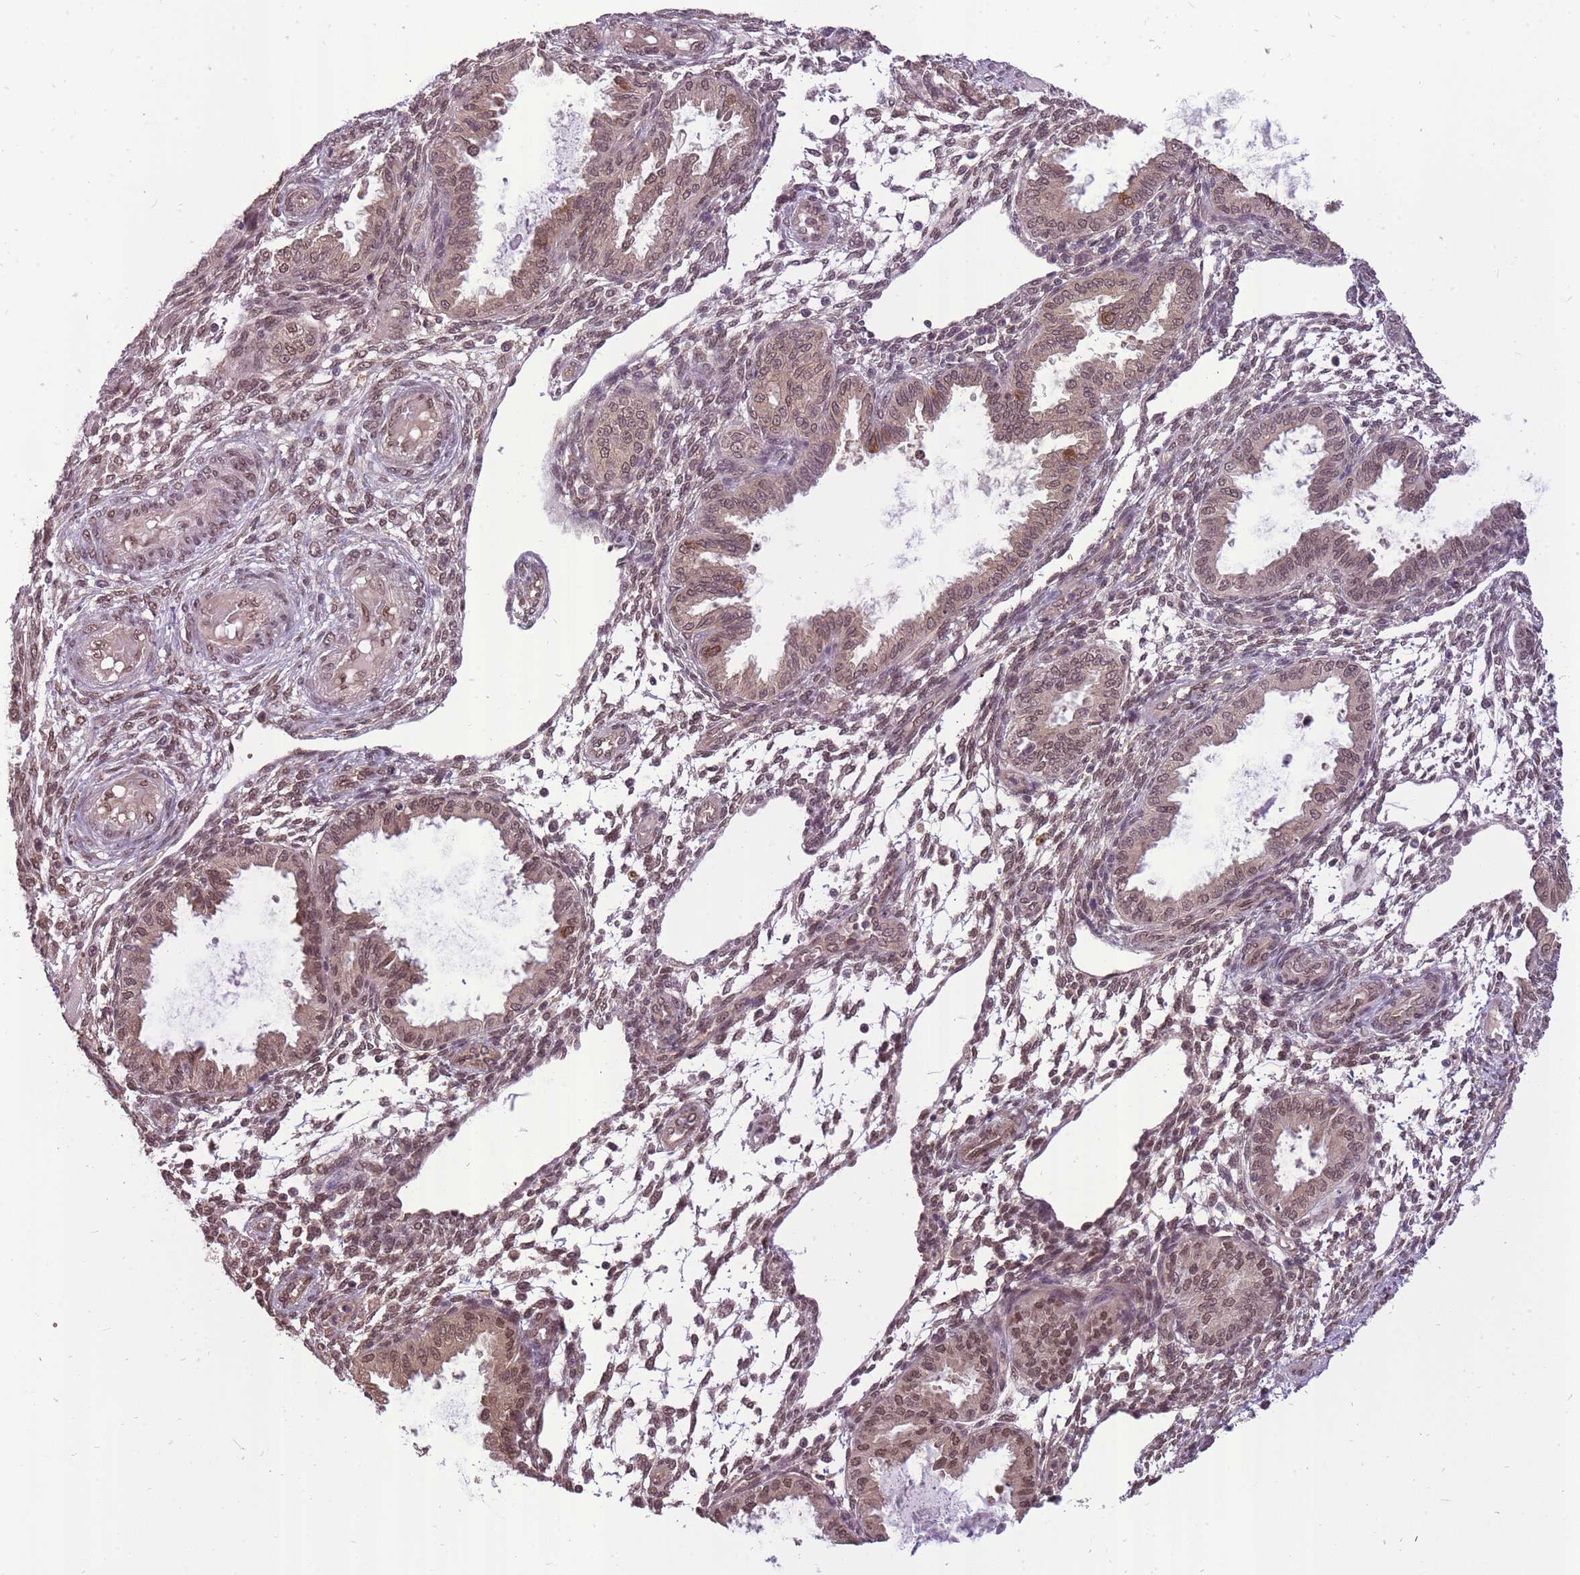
{"staining": {"intensity": "moderate", "quantity": ">75%", "location": "nuclear"}, "tissue": "endometrium", "cell_type": "Cells in endometrial stroma", "image_type": "normal", "snomed": [{"axis": "morphology", "description": "Normal tissue, NOS"}, {"axis": "topography", "description": "Endometrium"}], "caption": "A photomicrograph of endometrium stained for a protein exhibits moderate nuclear brown staining in cells in endometrial stroma.", "gene": "CDIP1", "patient": {"sex": "female", "age": 33}}